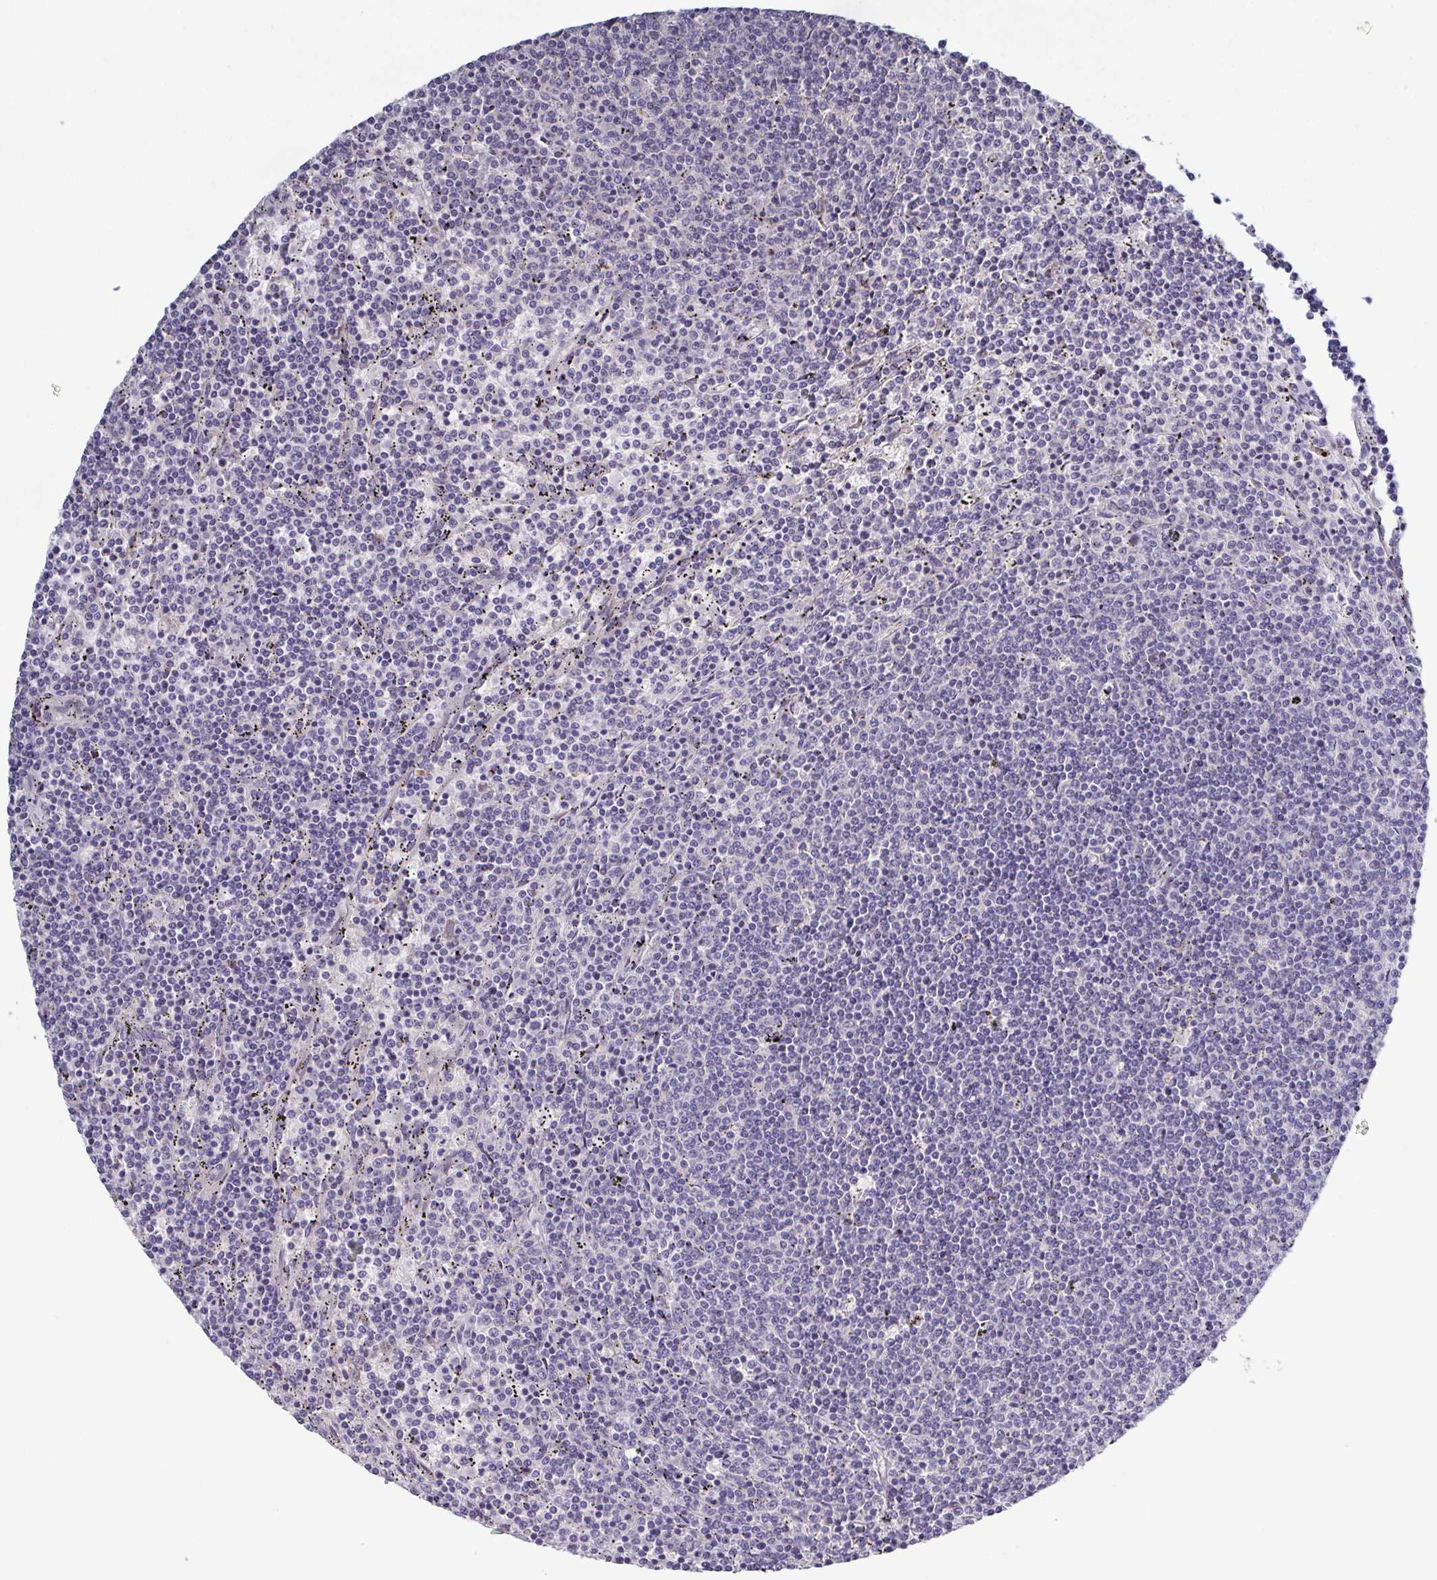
{"staining": {"intensity": "negative", "quantity": "none", "location": "none"}, "tissue": "lymphoma", "cell_type": "Tumor cells", "image_type": "cancer", "snomed": [{"axis": "morphology", "description": "Malignant lymphoma, non-Hodgkin's type, Low grade"}, {"axis": "topography", "description": "Spleen"}], "caption": "A high-resolution micrograph shows immunohistochemistry staining of lymphoma, which demonstrates no significant positivity in tumor cells.", "gene": "GLDC", "patient": {"sex": "female", "age": 50}}